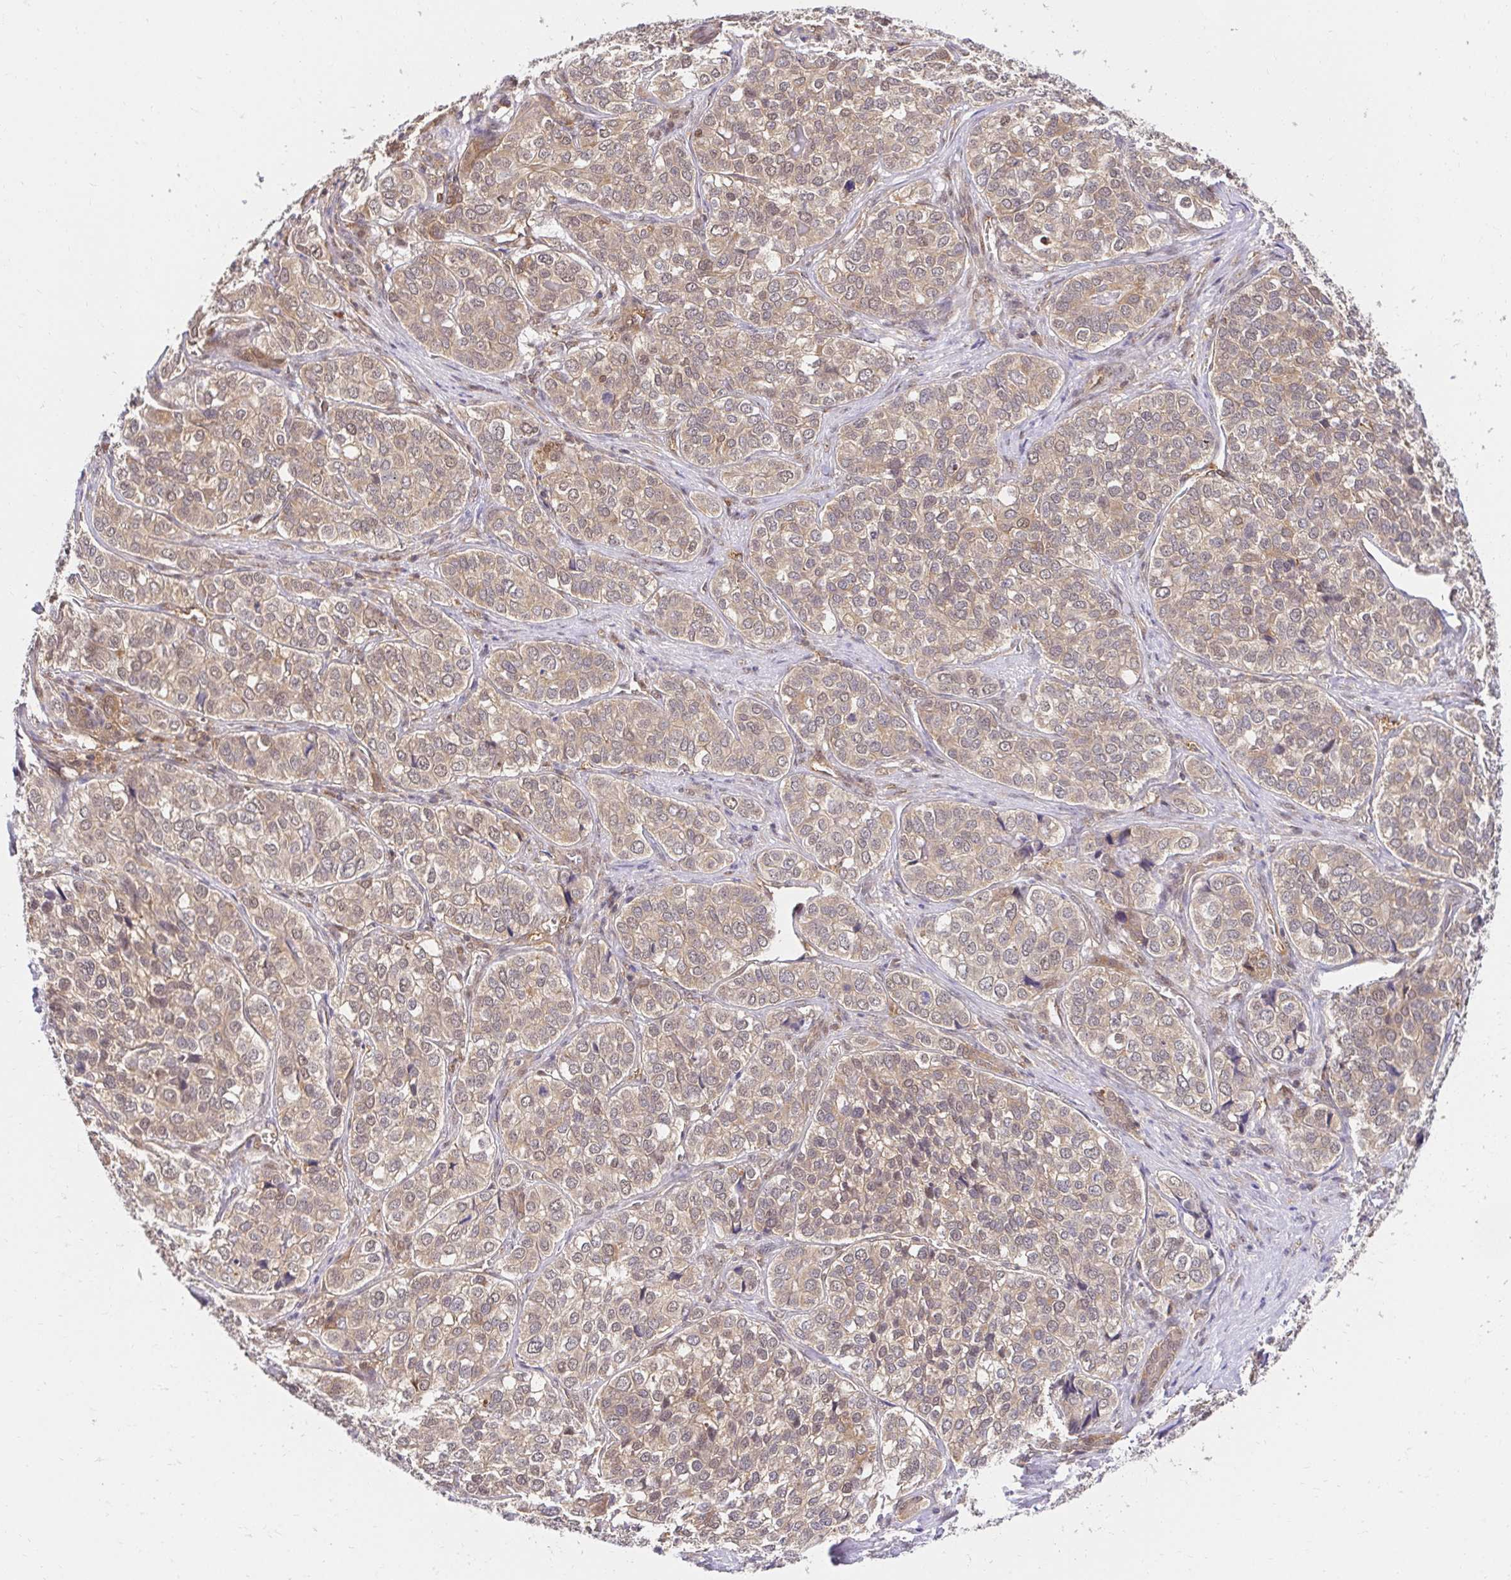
{"staining": {"intensity": "weak", "quantity": ">75%", "location": "cytoplasmic/membranous,nuclear"}, "tissue": "liver cancer", "cell_type": "Tumor cells", "image_type": "cancer", "snomed": [{"axis": "morphology", "description": "Cholangiocarcinoma"}, {"axis": "topography", "description": "Liver"}], "caption": "Brown immunohistochemical staining in human liver cholangiocarcinoma demonstrates weak cytoplasmic/membranous and nuclear positivity in approximately >75% of tumor cells. (DAB (3,3'-diaminobenzidine) IHC with brightfield microscopy, high magnification).", "gene": "PSMA4", "patient": {"sex": "male", "age": 56}}